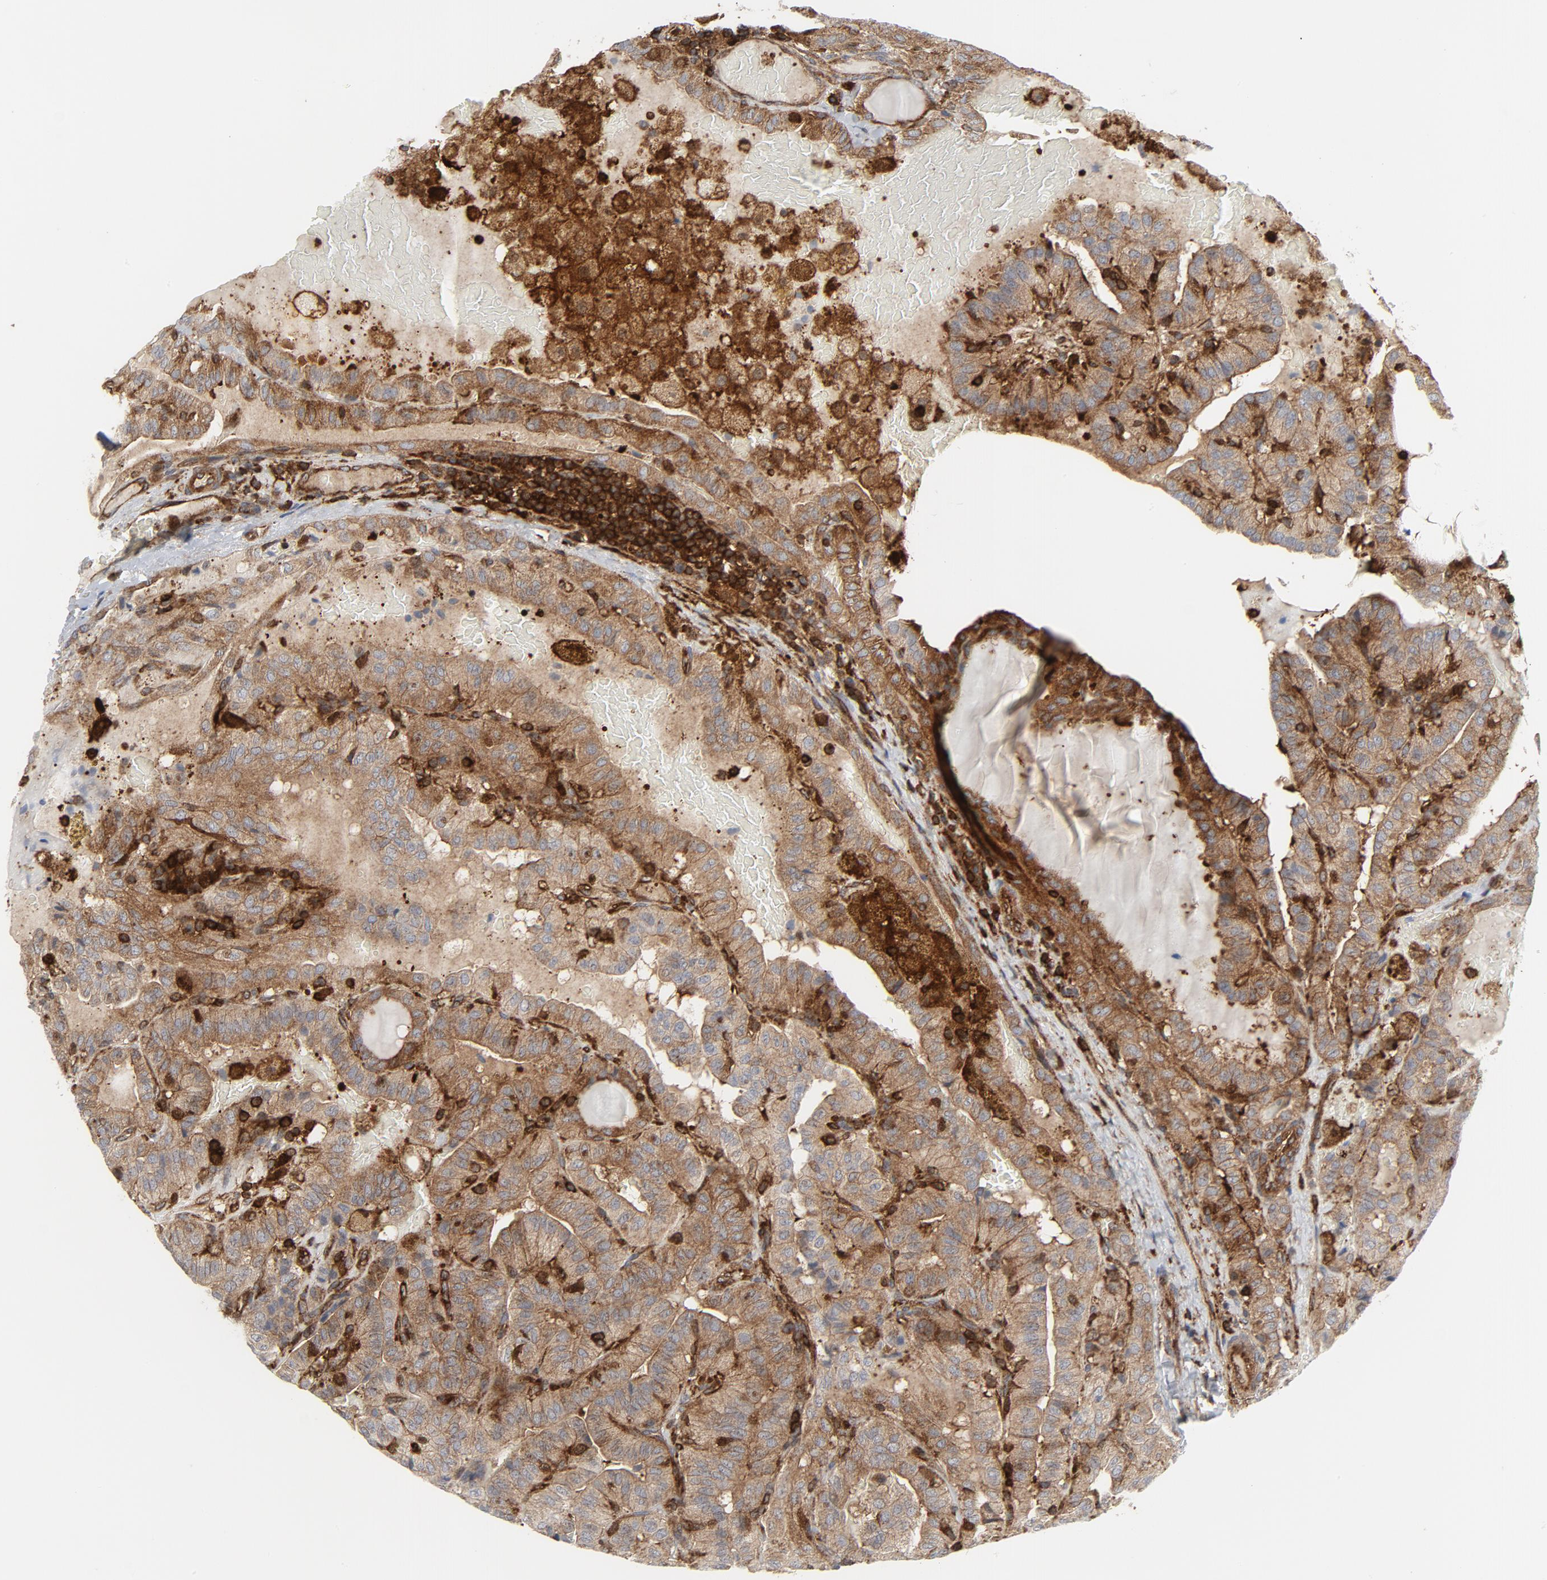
{"staining": {"intensity": "moderate", "quantity": ">75%", "location": "cytoplasmic/membranous"}, "tissue": "thyroid cancer", "cell_type": "Tumor cells", "image_type": "cancer", "snomed": [{"axis": "morphology", "description": "Papillary adenocarcinoma, NOS"}, {"axis": "topography", "description": "Thyroid gland"}], "caption": "Immunohistochemistry (IHC) of human thyroid papillary adenocarcinoma reveals medium levels of moderate cytoplasmic/membranous positivity in about >75% of tumor cells. The protein of interest is shown in brown color, while the nuclei are stained blue.", "gene": "YES1", "patient": {"sex": "male", "age": 77}}